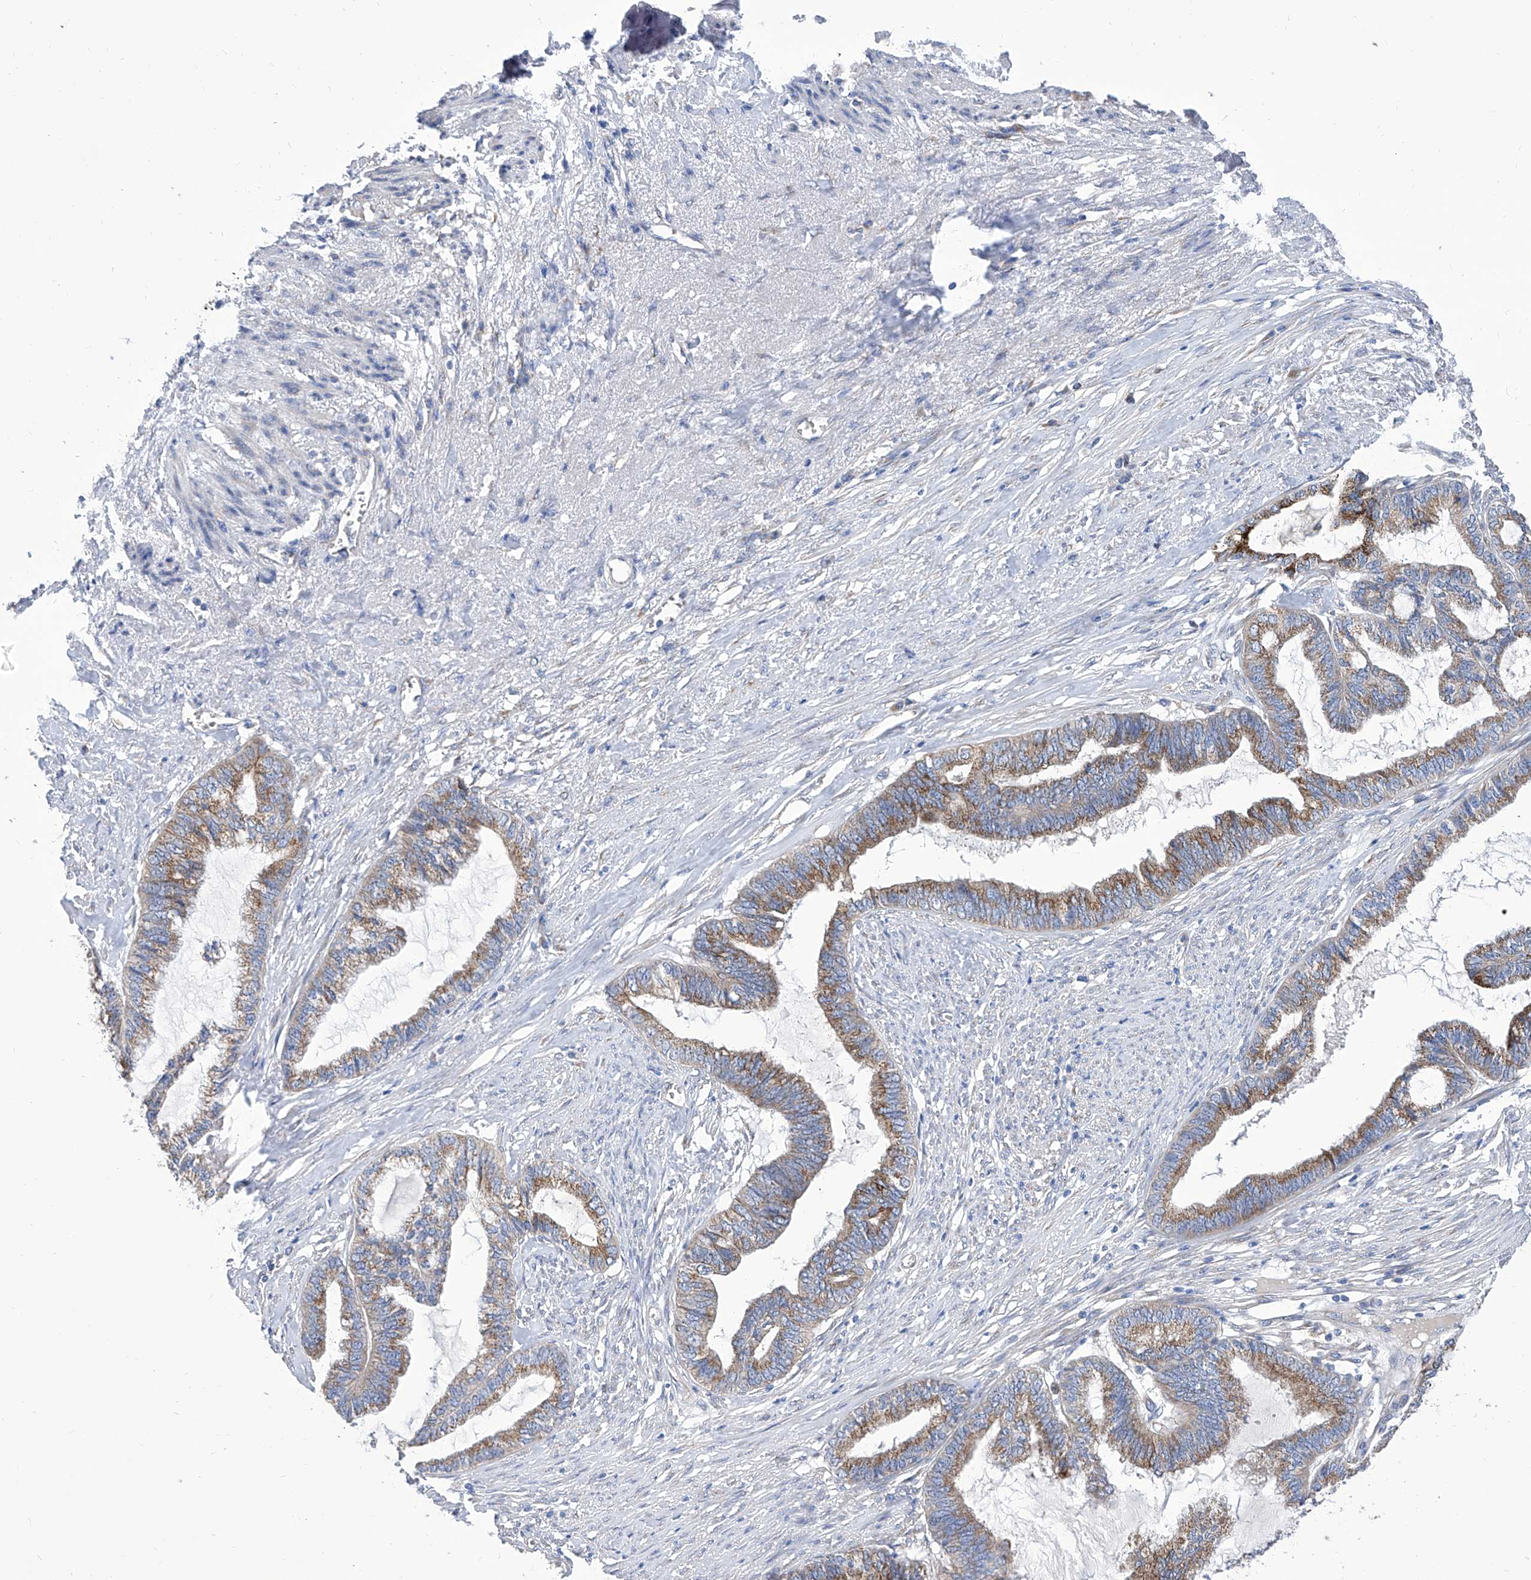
{"staining": {"intensity": "moderate", "quantity": ">75%", "location": "cytoplasmic/membranous"}, "tissue": "endometrial cancer", "cell_type": "Tumor cells", "image_type": "cancer", "snomed": [{"axis": "morphology", "description": "Adenocarcinoma, NOS"}, {"axis": "topography", "description": "Endometrium"}], "caption": "Immunohistochemical staining of endometrial cancer (adenocarcinoma) exhibits medium levels of moderate cytoplasmic/membranous staining in approximately >75% of tumor cells.", "gene": "TJAP1", "patient": {"sex": "female", "age": 86}}